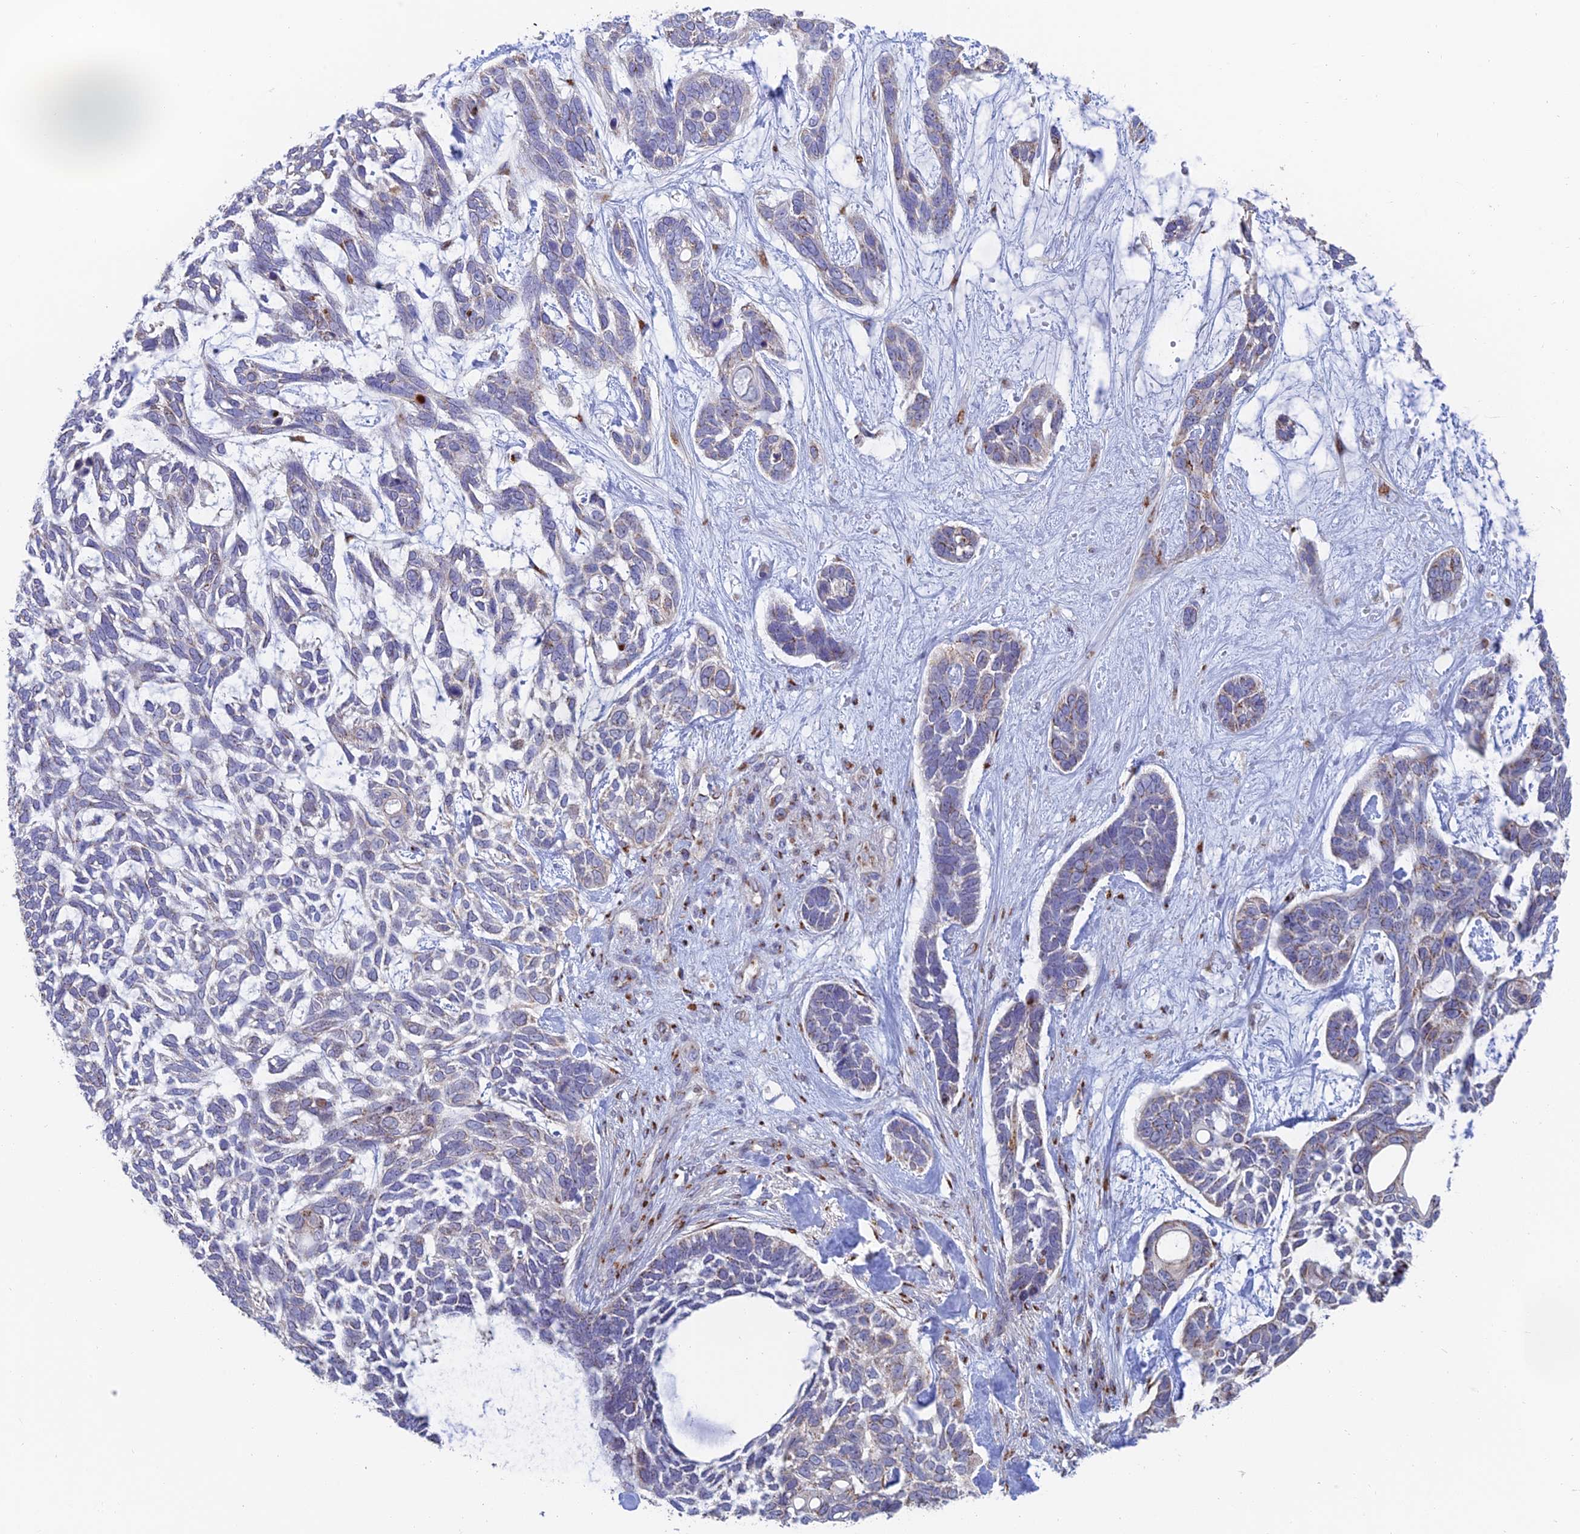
{"staining": {"intensity": "weak", "quantity": "<25%", "location": "cytoplasmic/membranous"}, "tissue": "skin cancer", "cell_type": "Tumor cells", "image_type": "cancer", "snomed": [{"axis": "morphology", "description": "Basal cell carcinoma"}, {"axis": "topography", "description": "Skin"}], "caption": "Immunohistochemical staining of basal cell carcinoma (skin) exhibits no significant staining in tumor cells.", "gene": "HS2ST1", "patient": {"sex": "male", "age": 88}}